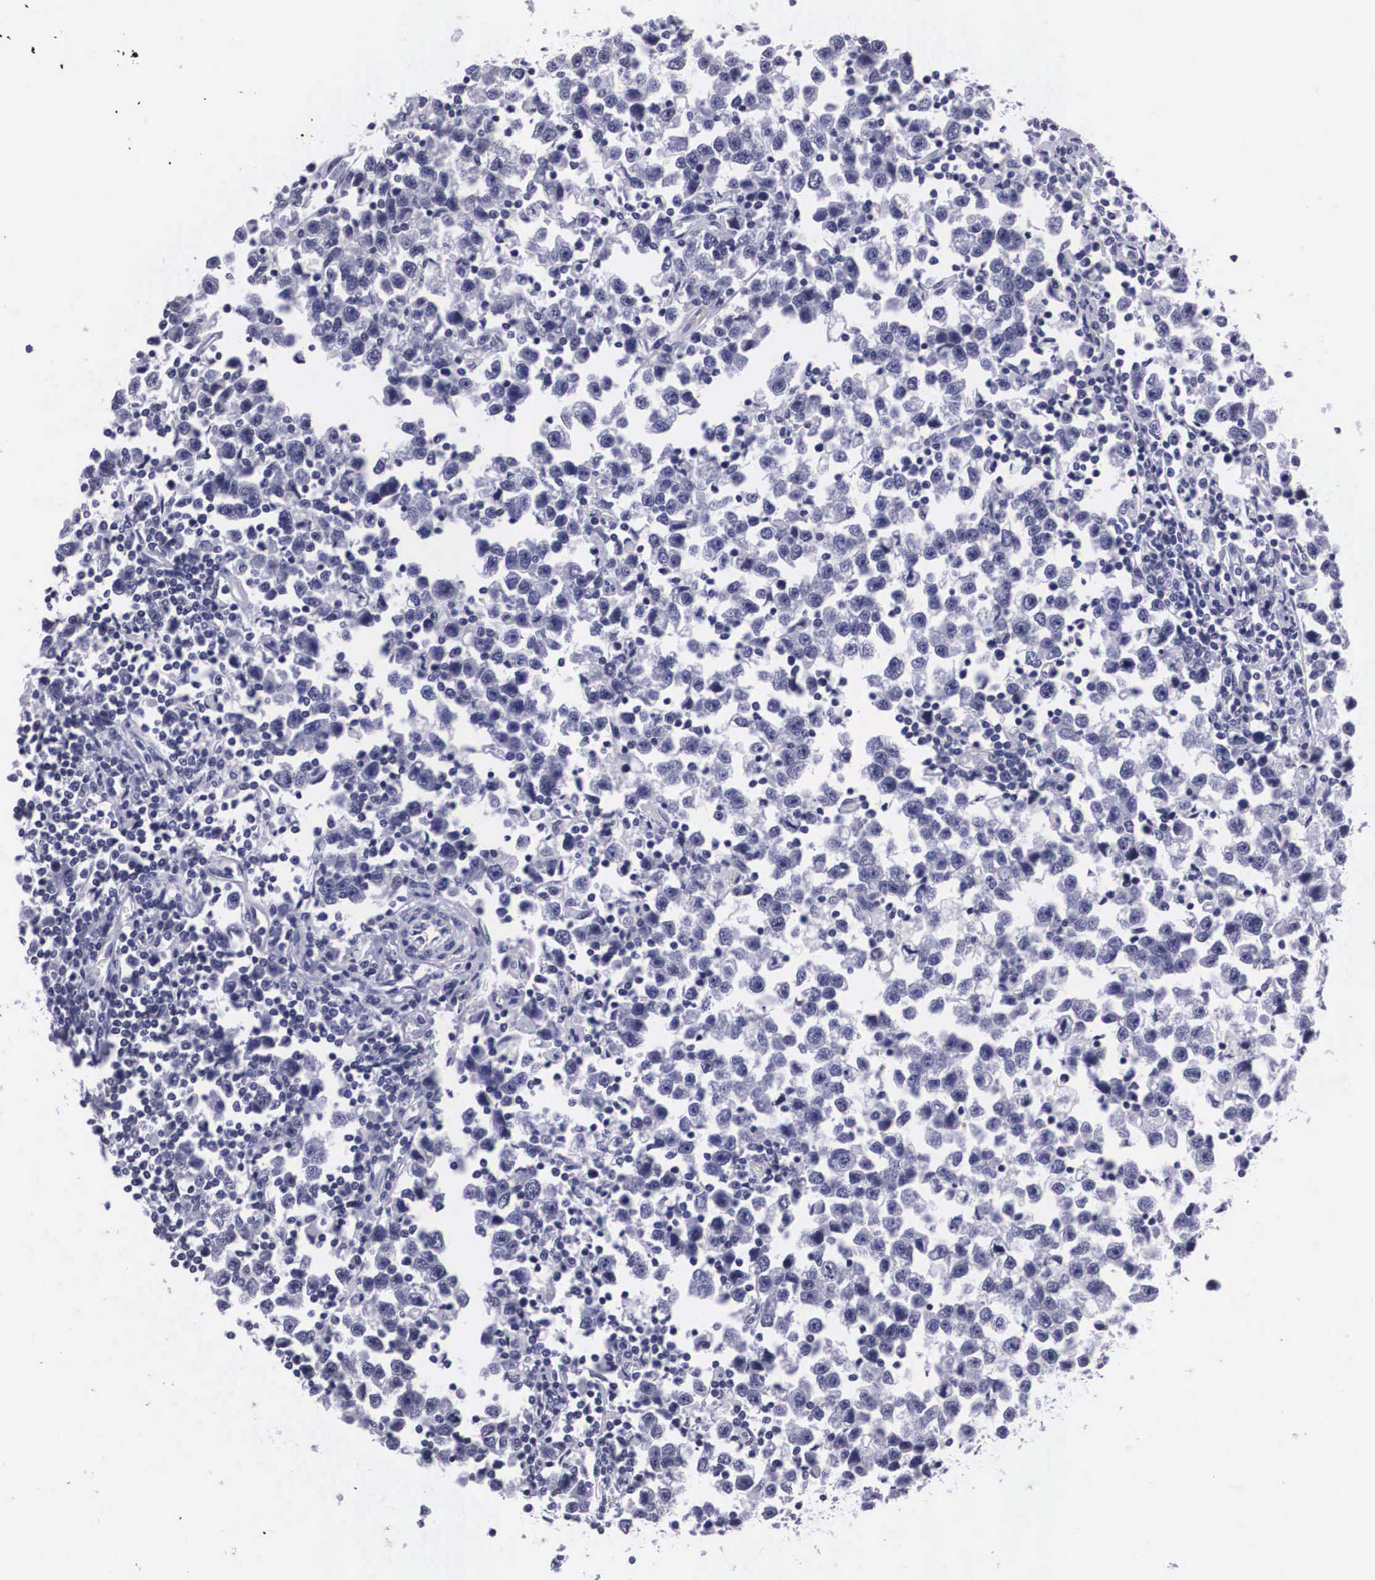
{"staining": {"intensity": "negative", "quantity": "none", "location": "none"}, "tissue": "testis cancer", "cell_type": "Tumor cells", "image_type": "cancer", "snomed": [{"axis": "morphology", "description": "Seminoma, NOS"}, {"axis": "topography", "description": "Testis"}], "caption": "This is a micrograph of immunohistochemistry staining of seminoma (testis), which shows no staining in tumor cells. Nuclei are stained in blue.", "gene": "C22orf31", "patient": {"sex": "male", "age": 43}}